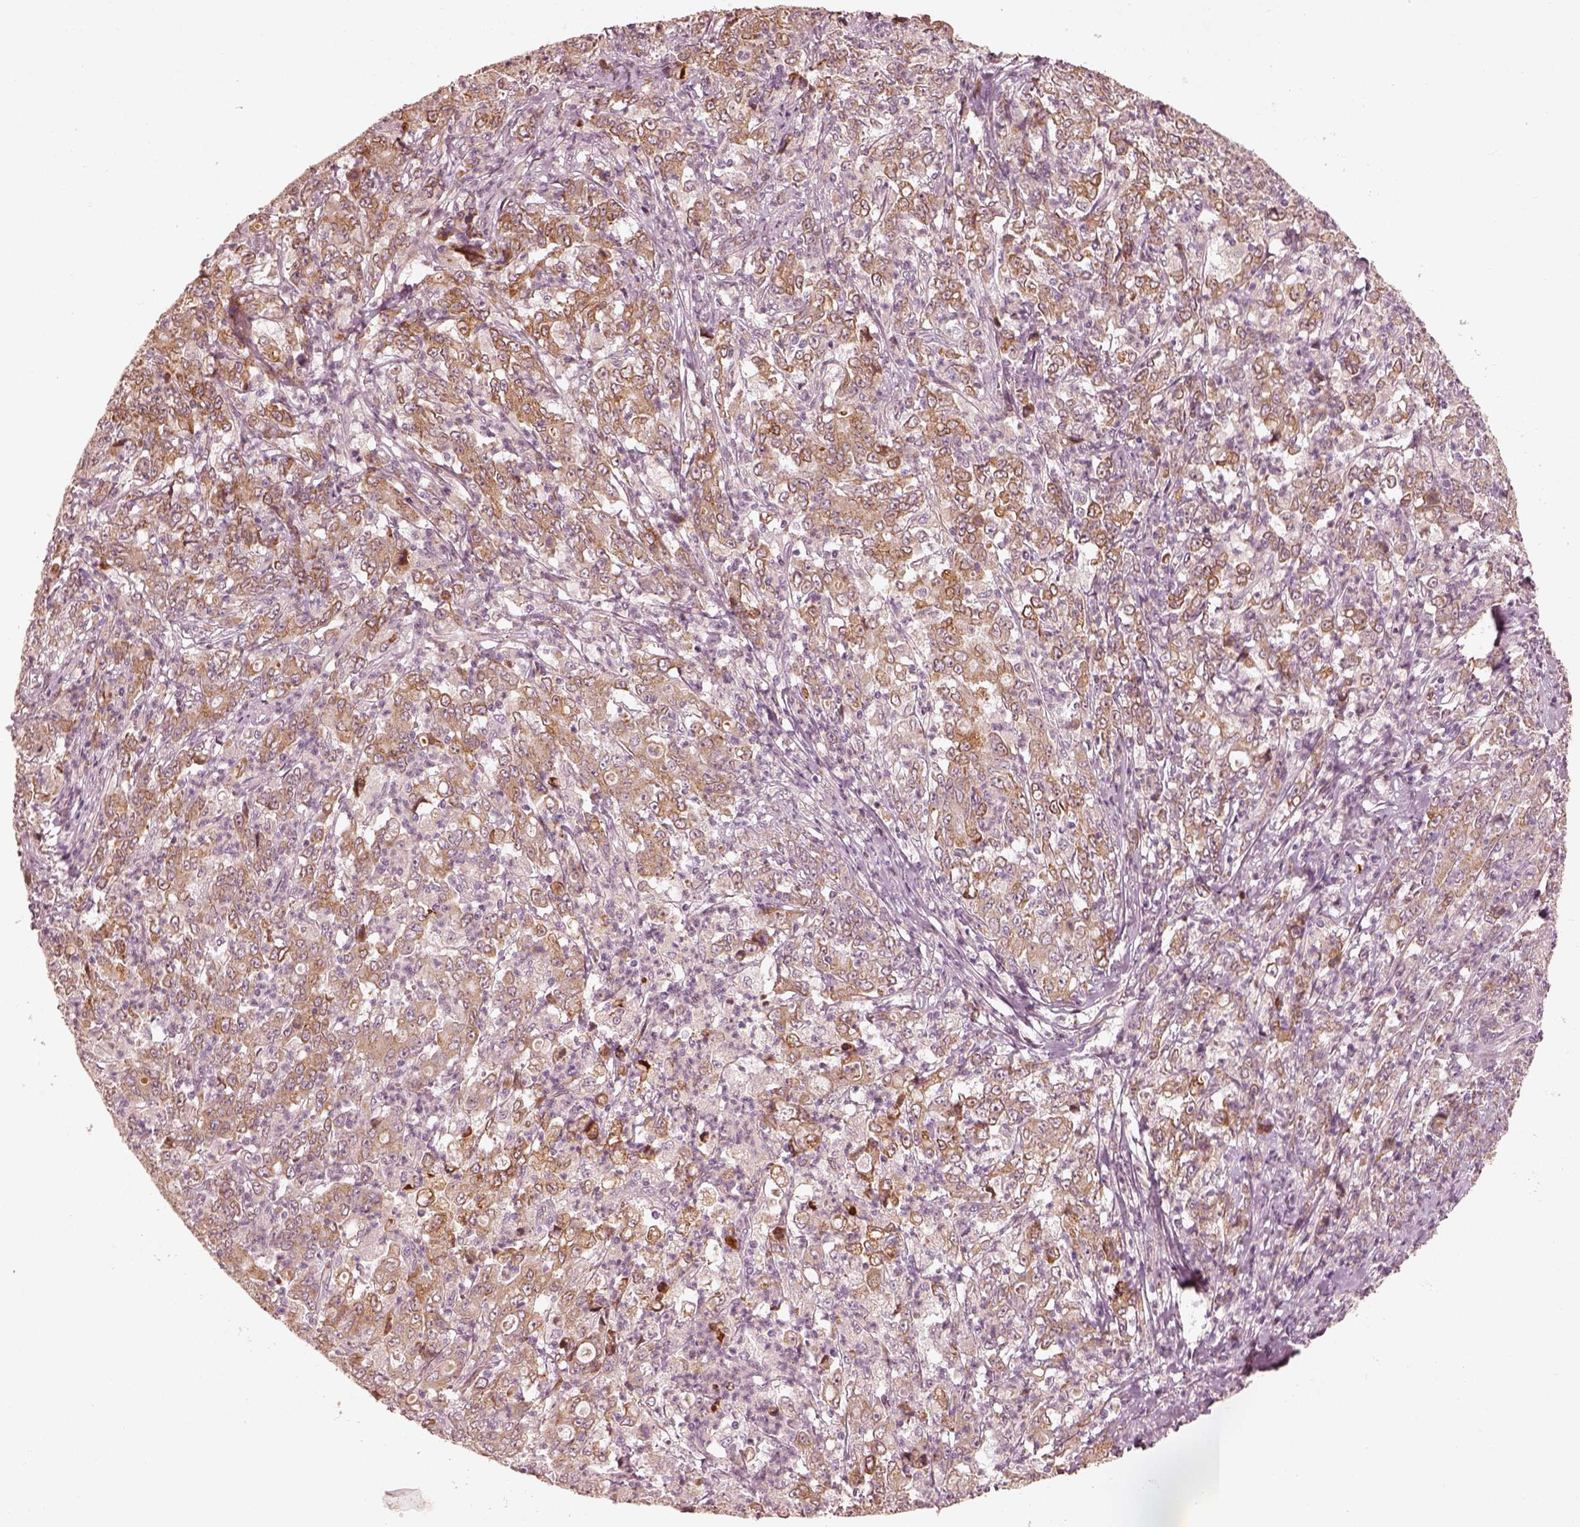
{"staining": {"intensity": "moderate", "quantity": ">75%", "location": "cytoplasmic/membranous"}, "tissue": "stomach cancer", "cell_type": "Tumor cells", "image_type": "cancer", "snomed": [{"axis": "morphology", "description": "Adenocarcinoma, NOS"}, {"axis": "topography", "description": "Stomach, lower"}], "caption": "Immunohistochemistry of stomach cancer reveals medium levels of moderate cytoplasmic/membranous positivity in about >75% of tumor cells. (brown staining indicates protein expression, while blue staining denotes nuclei).", "gene": "WLS", "patient": {"sex": "female", "age": 71}}